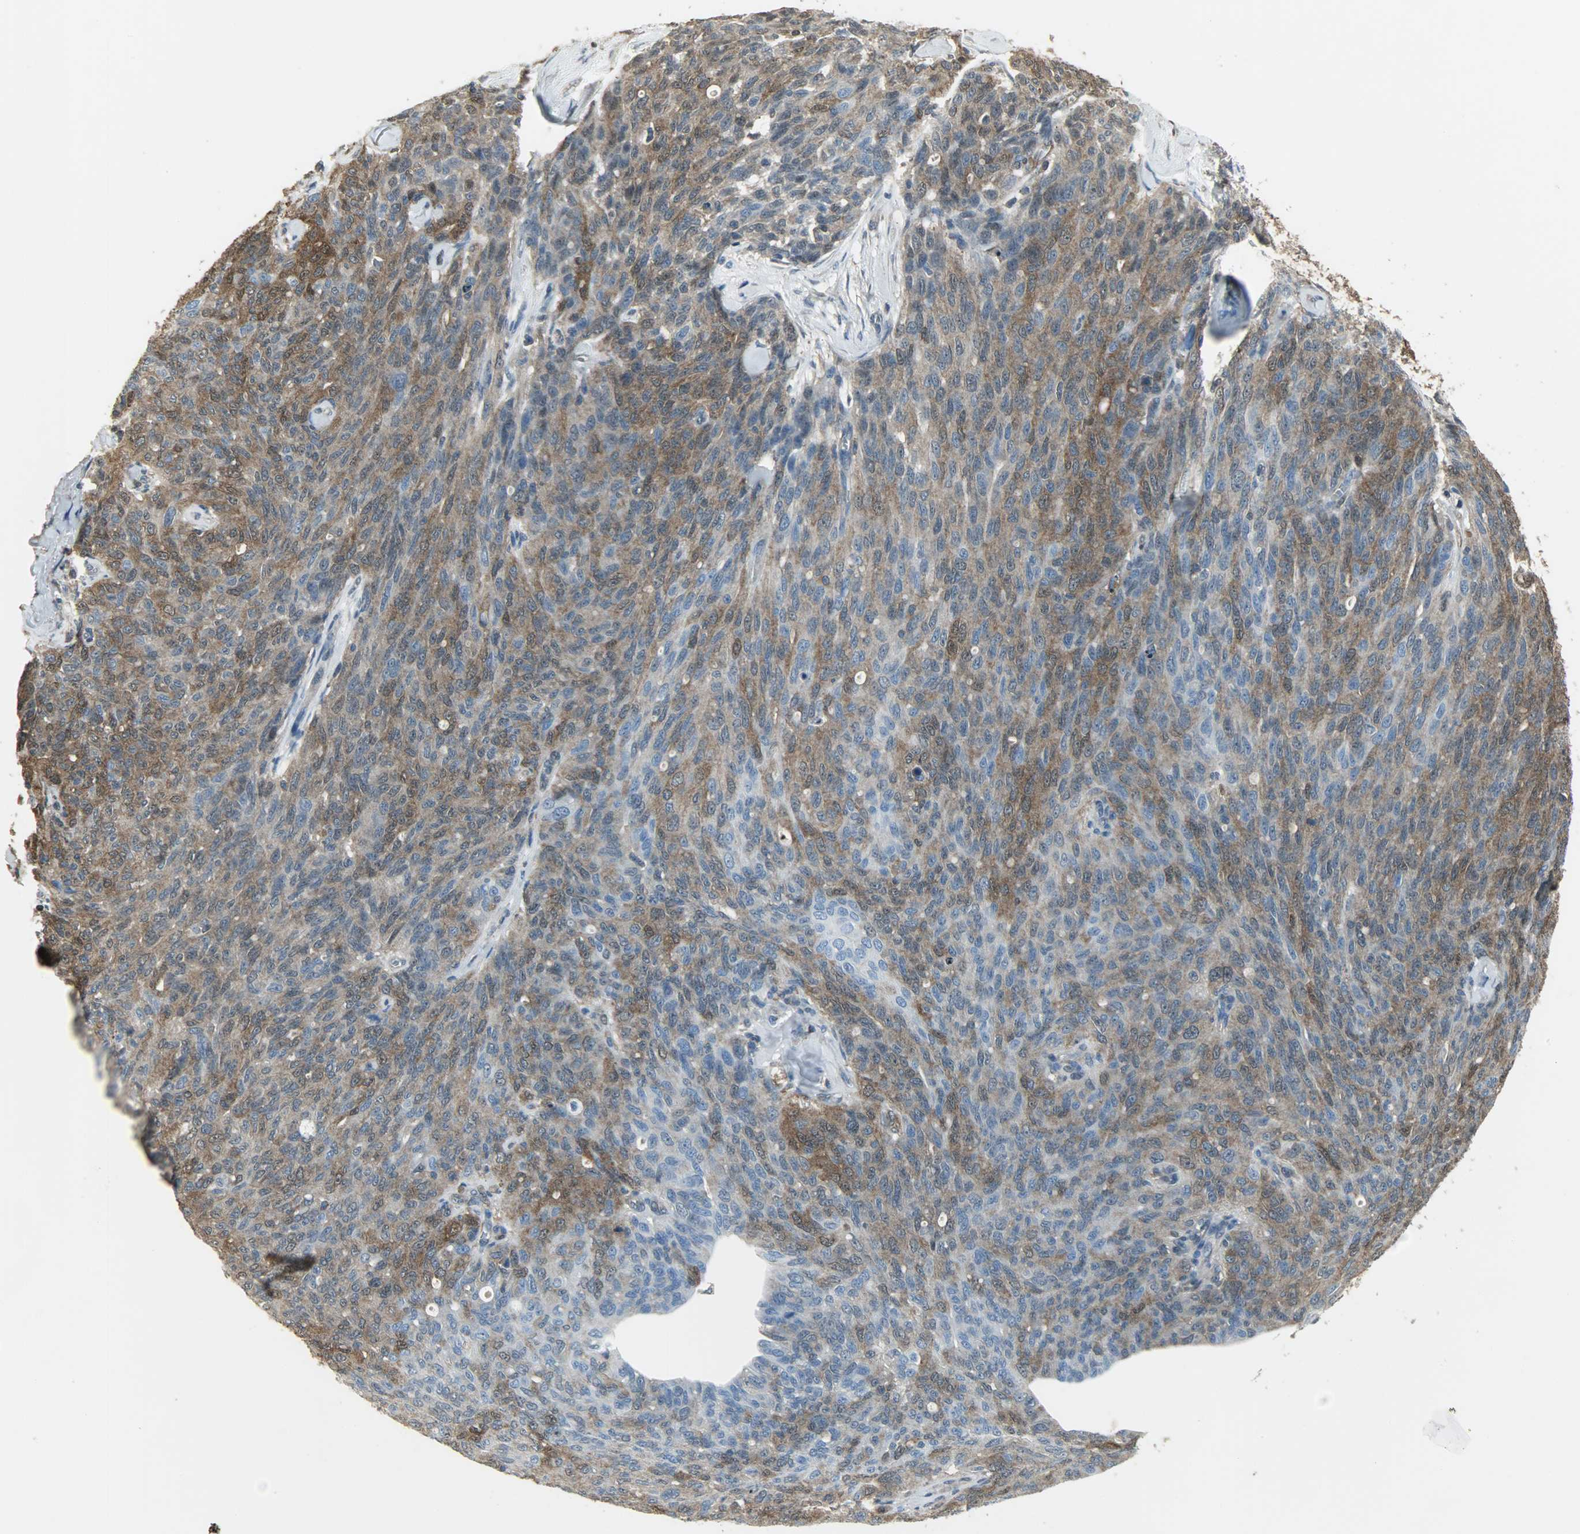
{"staining": {"intensity": "moderate", "quantity": "25%-75%", "location": "cytoplasmic/membranous,nuclear"}, "tissue": "ovarian cancer", "cell_type": "Tumor cells", "image_type": "cancer", "snomed": [{"axis": "morphology", "description": "Carcinoma, endometroid"}, {"axis": "topography", "description": "Ovary"}], "caption": "Immunohistochemistry photomicrograph of neoplastic tissue: endometroid carcinoma (ovarian) stained using immunohistochemistry (IHC) reveals medium levels of moderate protein expression localized specifically in the cytoplasmic/membranous and nuclear of tumor cells, appearing as a cytoplasmic/membranous and nuclear brown color.", "gene": "LDHB", "patient": {"sex": "female", "age": 60}}